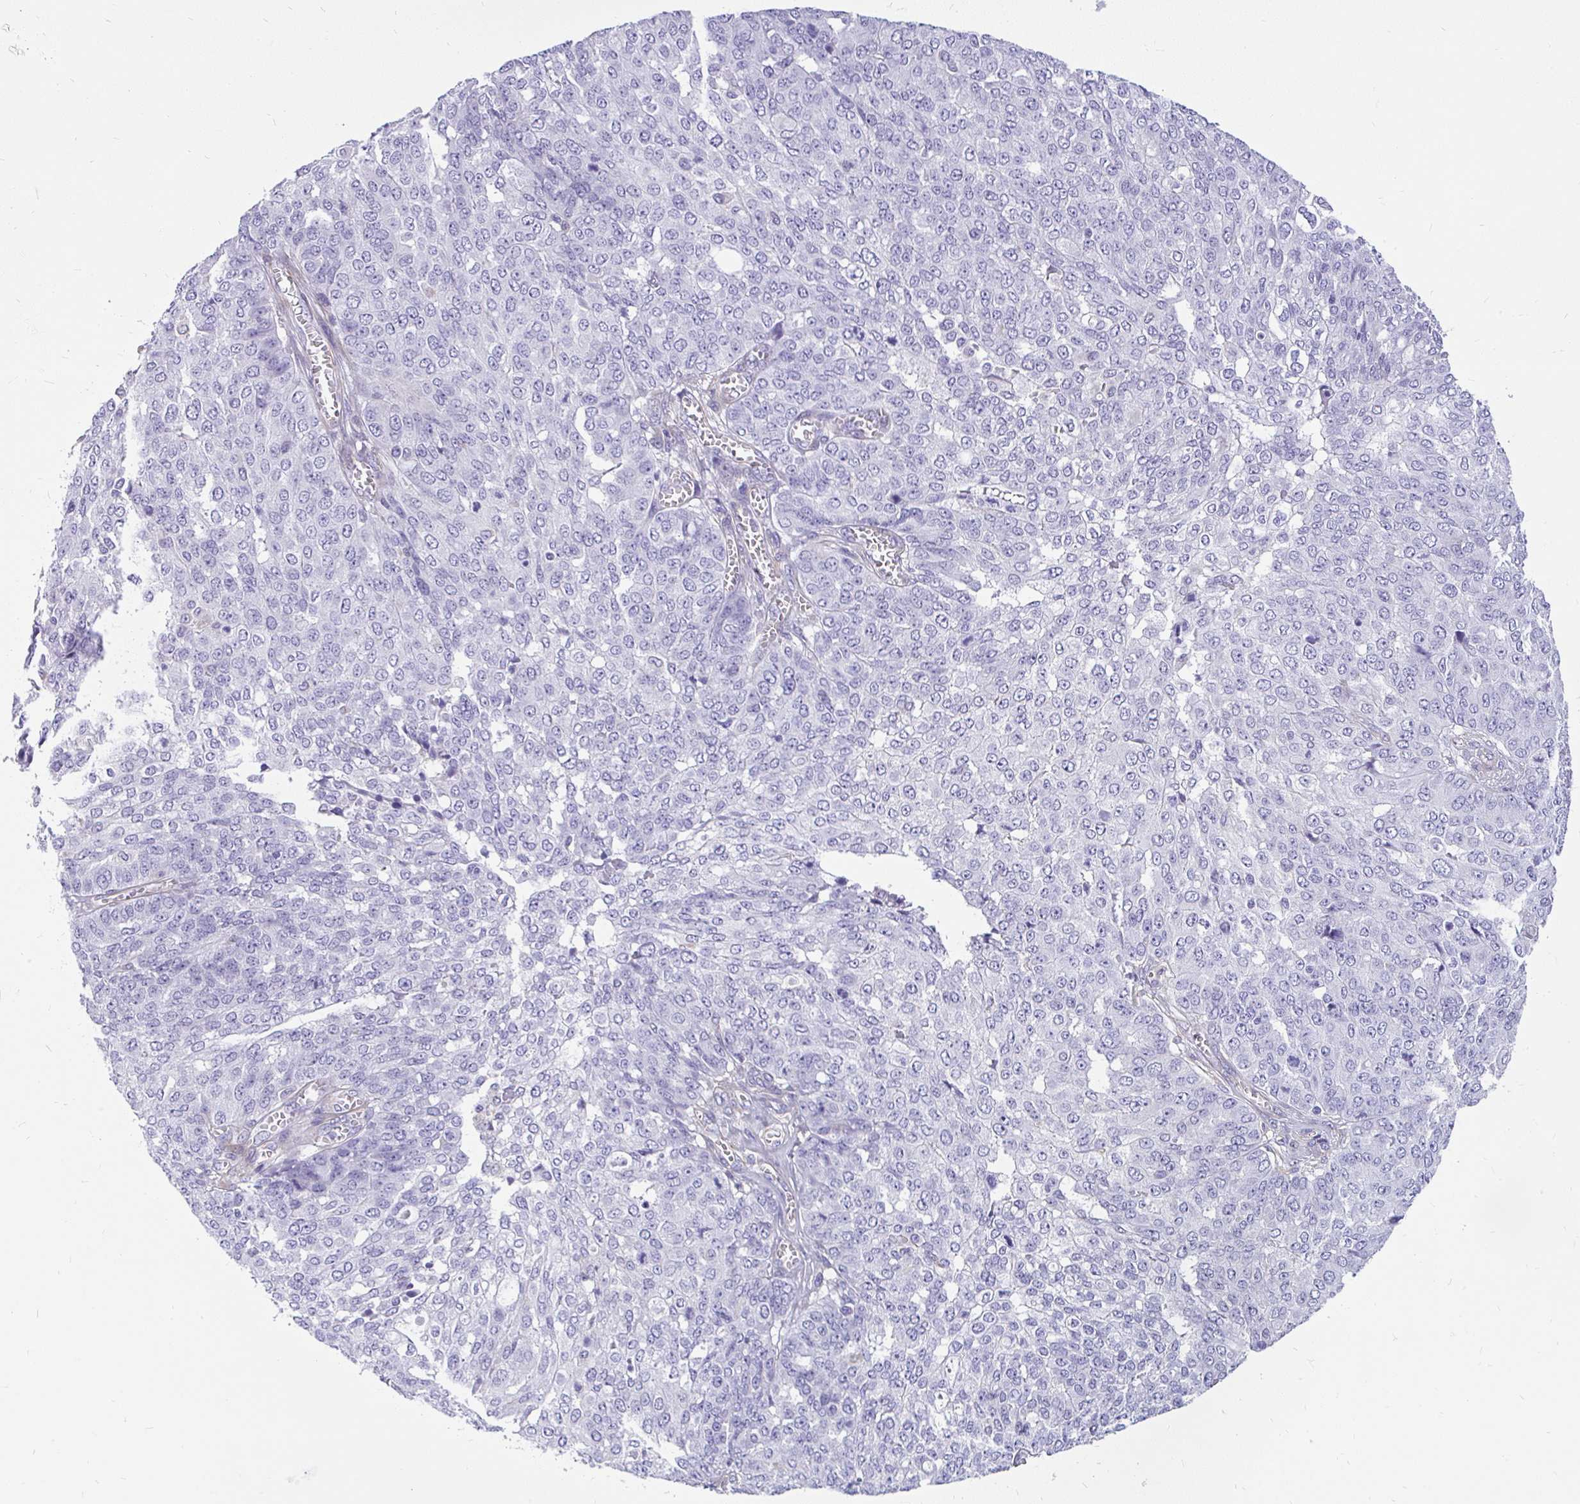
{"staining": {"intensity": "negative", "quantity": "none", "location": "none"}, "tissue": "ovarian cancer", "cell_type": "Tumor cells", "image_type": "cancer", "snomed": [{"axis": "morphology", "description": "Cystadenocarcinoma, serous, NOS"}, {"axis": "topography", "description": "Soft tissue"}, {"axis": "topography", "description": "Ovary"}], "caption": "This is an IHC histopathology image of serous cystadenocarcinoma (ovarian). There is no expression in tumor cells.", "gene": "FAM83C", "patient": {"sex": "female", "age": 57}}